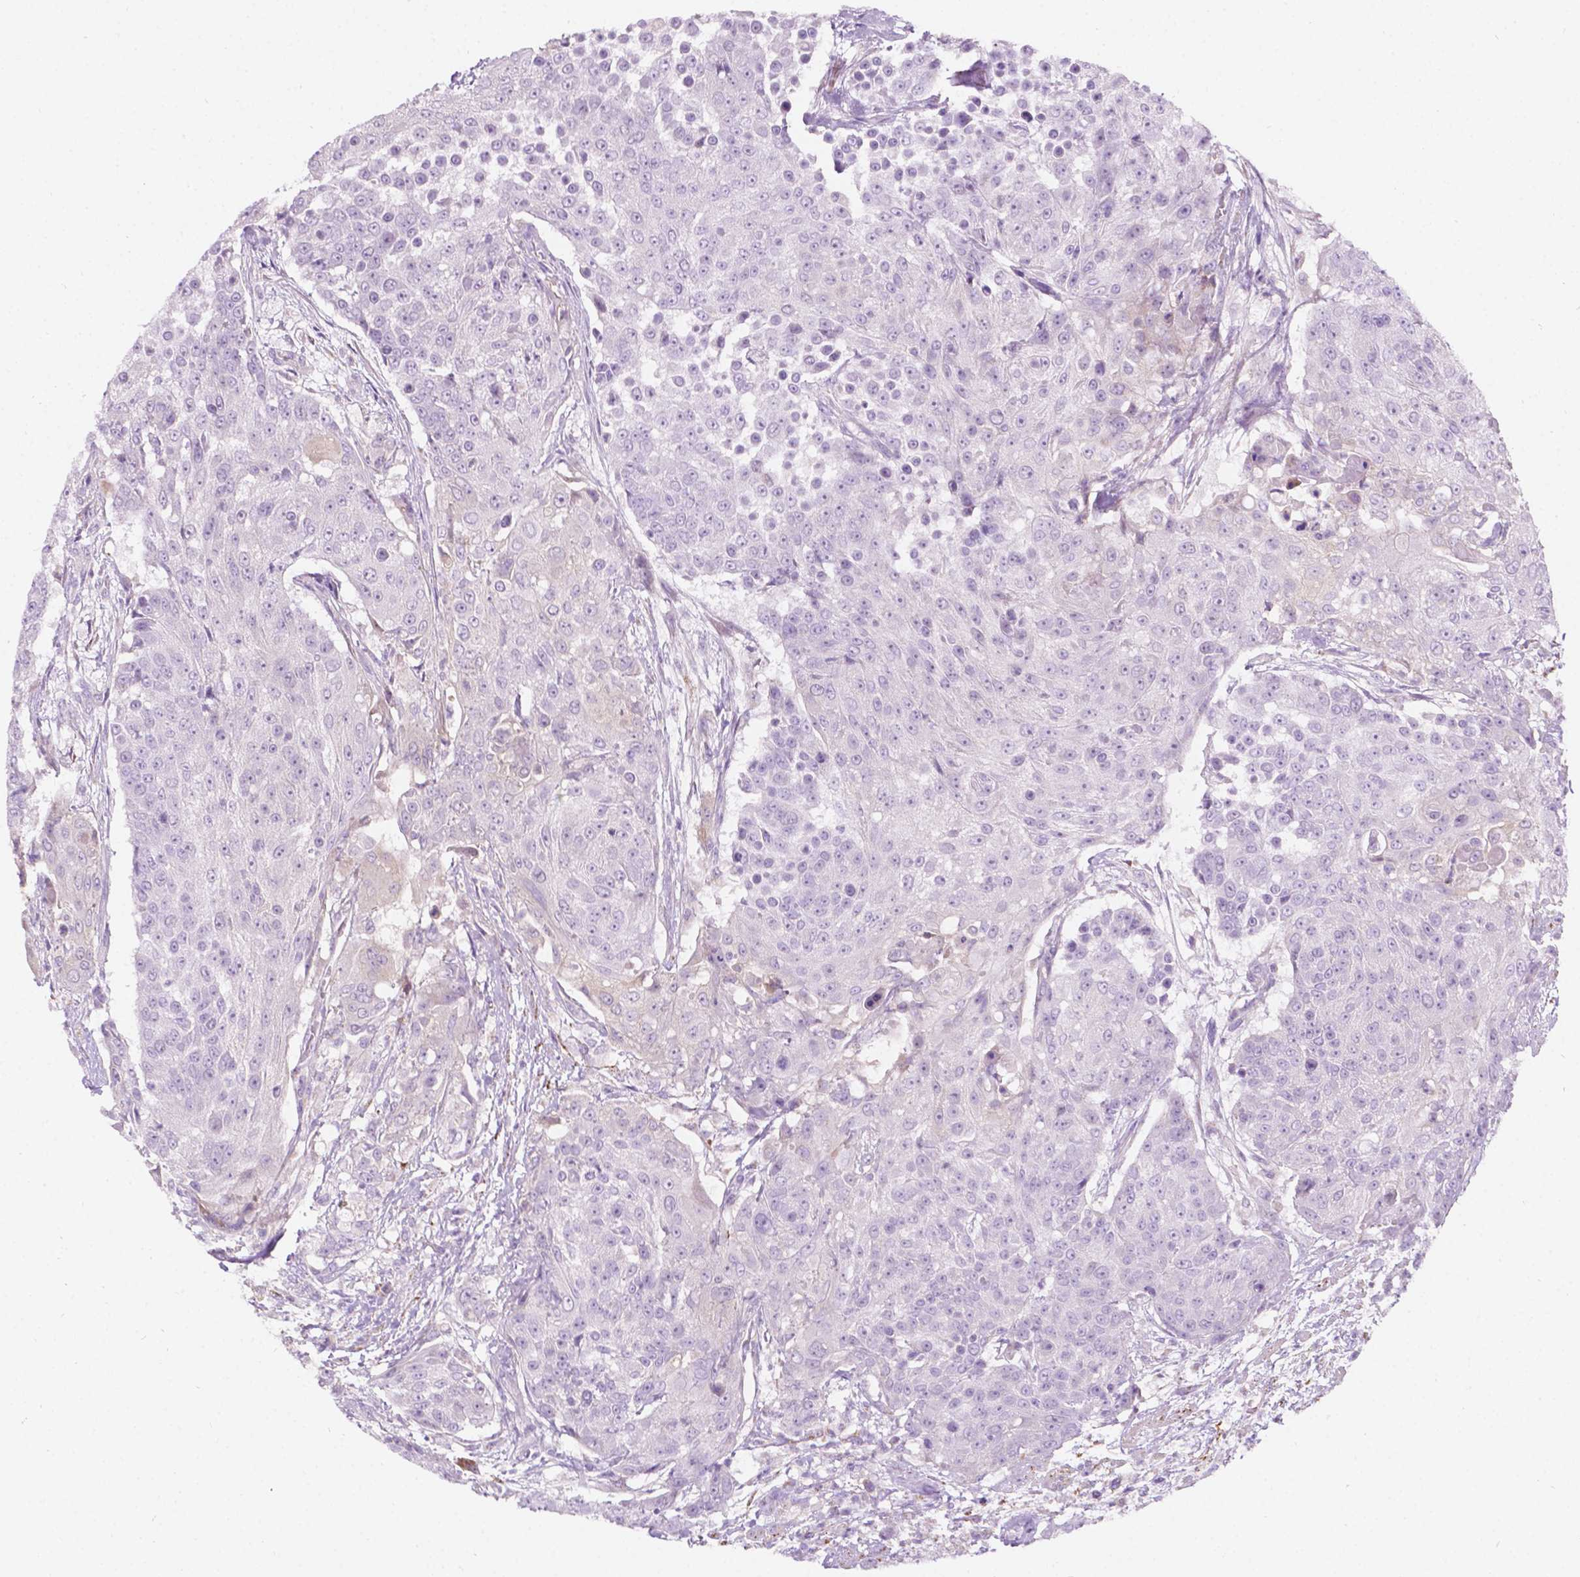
{"staining": {"intensity": "negative", "quantity": "none", "location": "none"}, "tissue": "urothelial cancer", "cell_type": "Tumor cells", "image_type": "cancer", "snomed": [{"axis": "morphology", "description": "Urothelial carcinoma, High grade"}, {"axis": "topography", "description": "Urinary bladder"}], "caption": "Immunohistochemistry of human high-grade urothelial carcinoma displays no positivity in tumor cells.", "gene": "NOS1AP", "patient": {"sex": "female", "age": 63}}